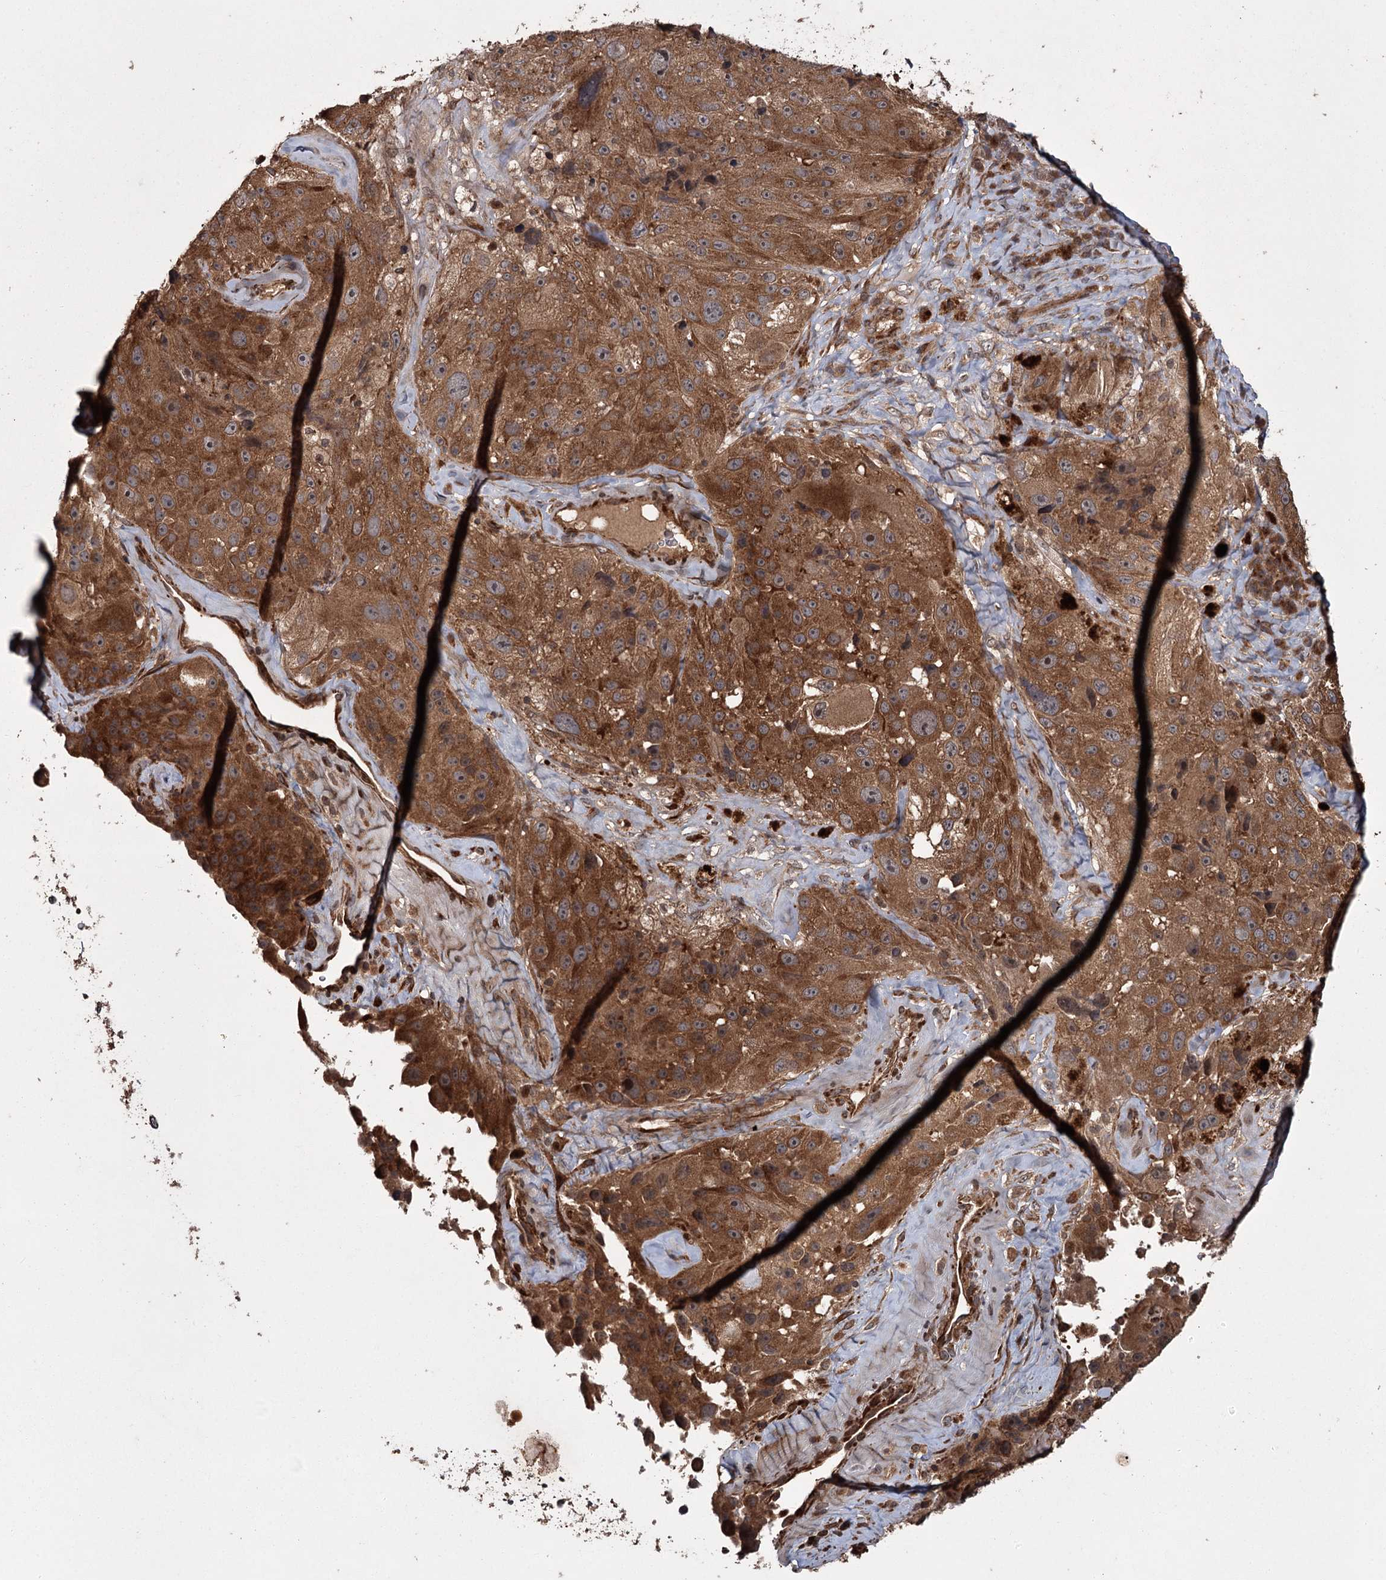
{"staining": {"intensity": "strong", "quantity": ">75%", "location": "cytoplasmic/membranous"}, "tissue": "melanoma", "cell_type": "Tumor cells", "image_type": "cancer", "snomed": [{"axis": "morphology", "description": "Malignant melanoma, Metastatic site"}, {"axis": "topography", "description": "Lymph node"}], "caption": "A high-resolution micrograph shows immunohistochemistry (IHC) staining of malignant melanoma (metastatic site), which demonstrates strong cytoplasmic/membranous staining in about >75% of tumor cells. The protein of interest is shown in brown color, while the nuclei are stained blue.", "gene": "RPAP3", "patient": {"sex": "male", "age": 62}}